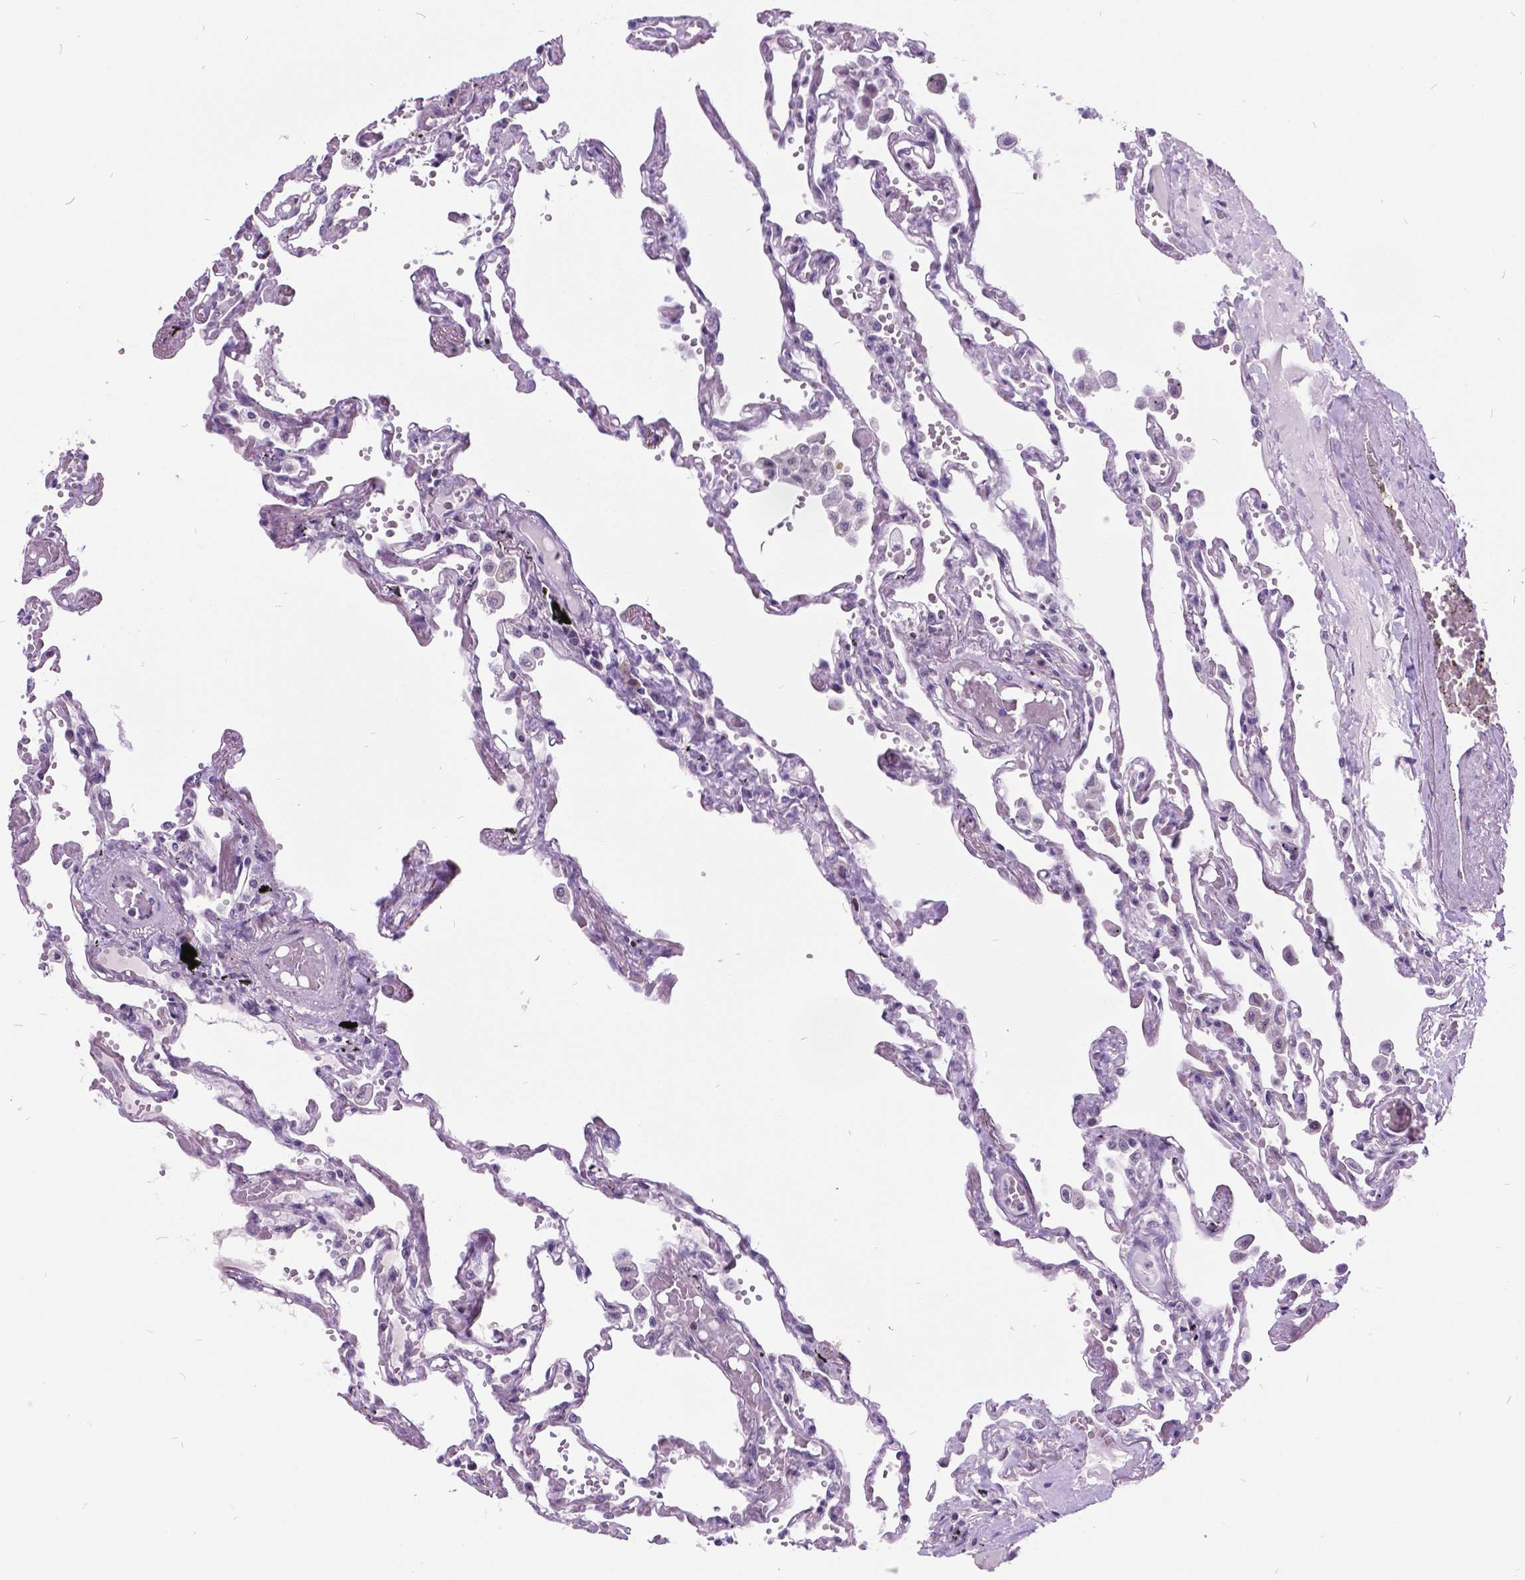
{"staining": {"intensity": "weak", "quantity": "<25%", "location": "nuclear"}, "tissue": "lung", "cell_type": "Alveolar cells", "image_type": "normal", "snomed": [{"axis": "morphology", "description": "Normal tissue, NOS"}, {"axis": "morphology", "description": "Adenocarcinoma, NOS"}, {"axis": "topography", "description": "Cartilage tissue"}, {"axis": "topography", "description": "Lung"}], "caption": "Lung stained for a protein using immunohistochemistry (IHC) exhibits no expression alveolar cells.", "gene": "DPF3", "patient": {"sex": "female", "age": 67}}